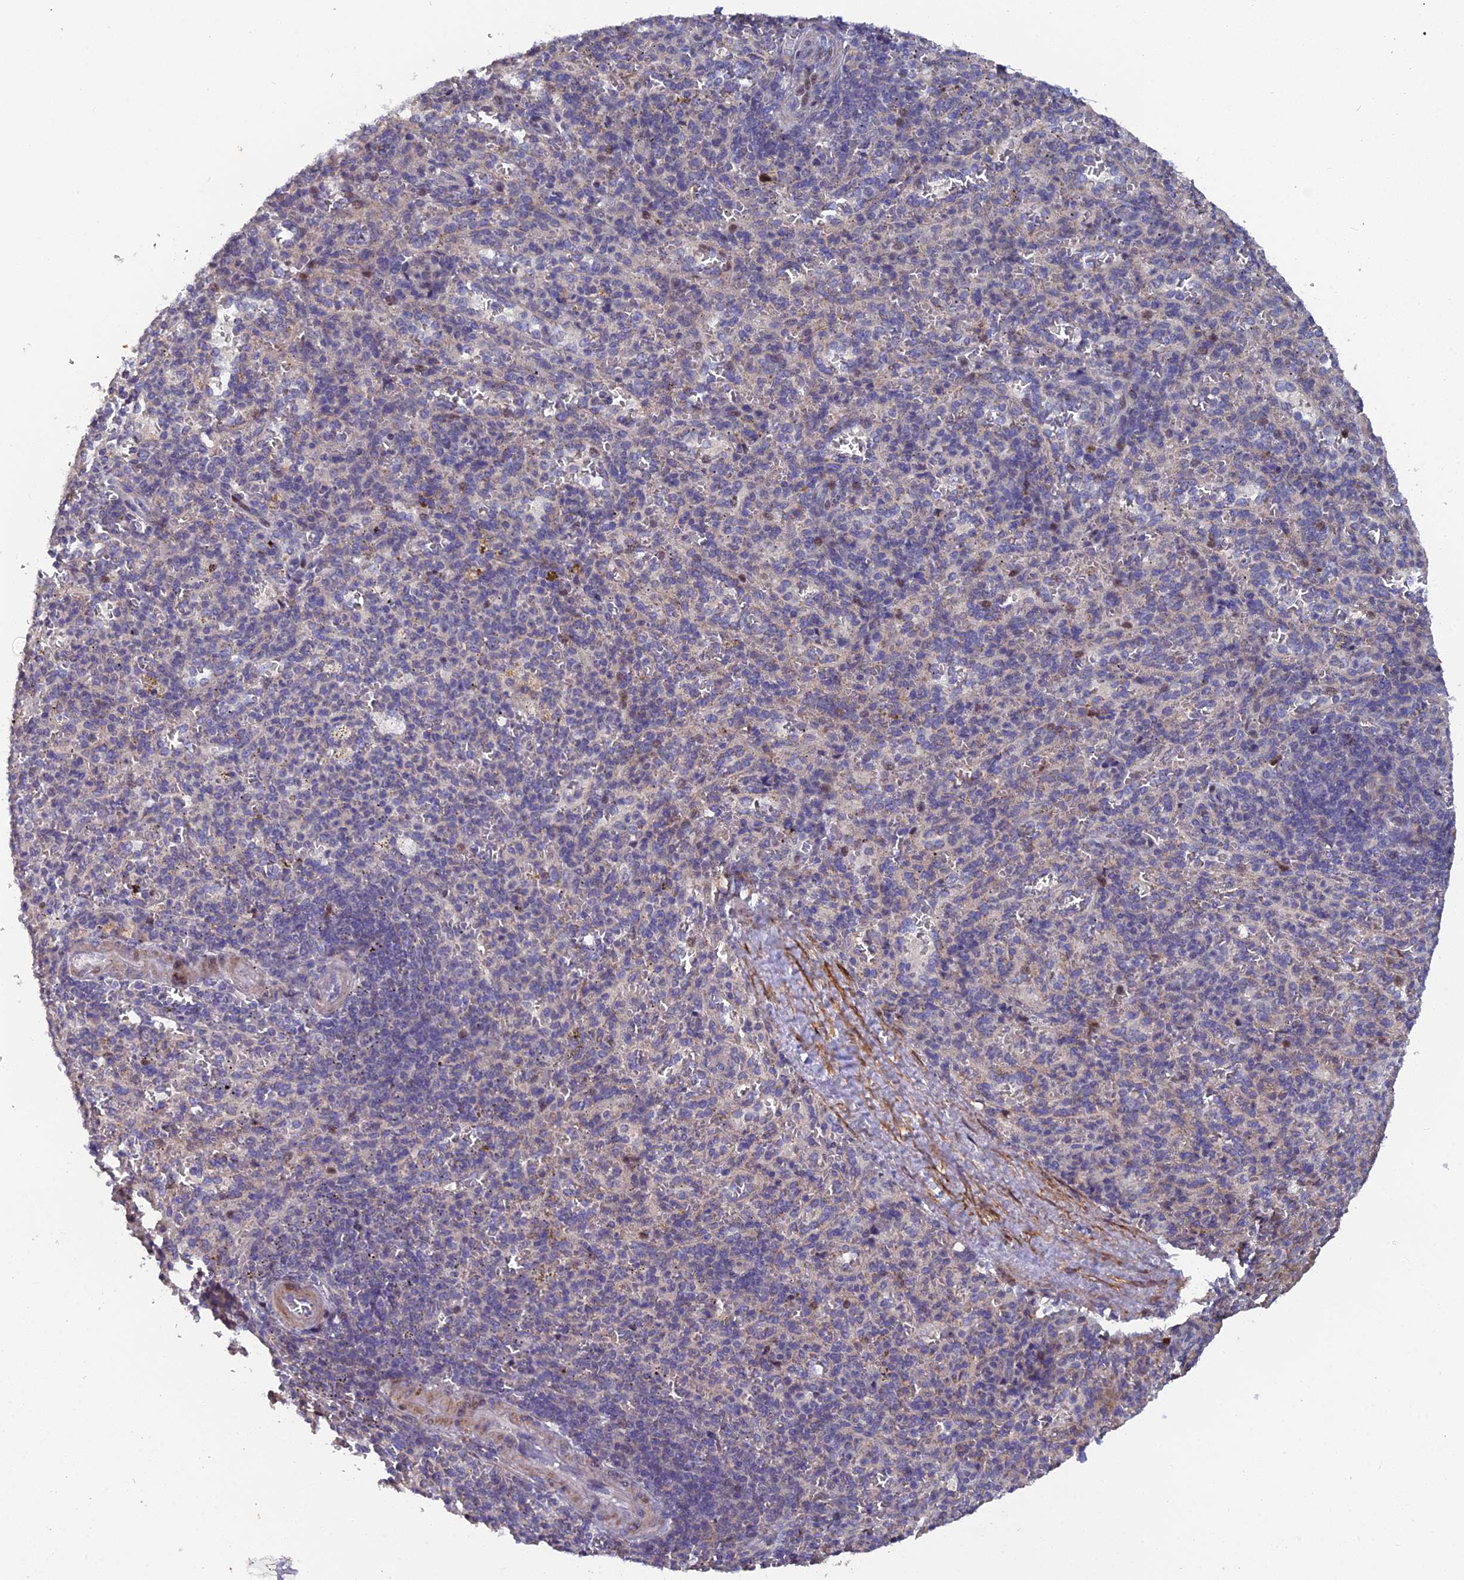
{"staining": {"intensity": "negative", "quantity": "none", "location": "none"}, "tissue": "spleen", "cell_type": "Cells in red pulp", "image_type": "normal", "snomed": [{"axis": "morphology", "description": "Normal tissue, NOS"}, {"axis": "topography", "description": "Spleen"}], "caption": "The photomicrograph shows no significant expression in cells in red pulp of spleen. Brightfield microscopy of IHC stained with DAB (3,3'-diaminobenzidine) (brown) and hematoxylin (blue), captured at high magnification.", "gene": "RAB28", "patient": {"sex": "female", "age": 21}}